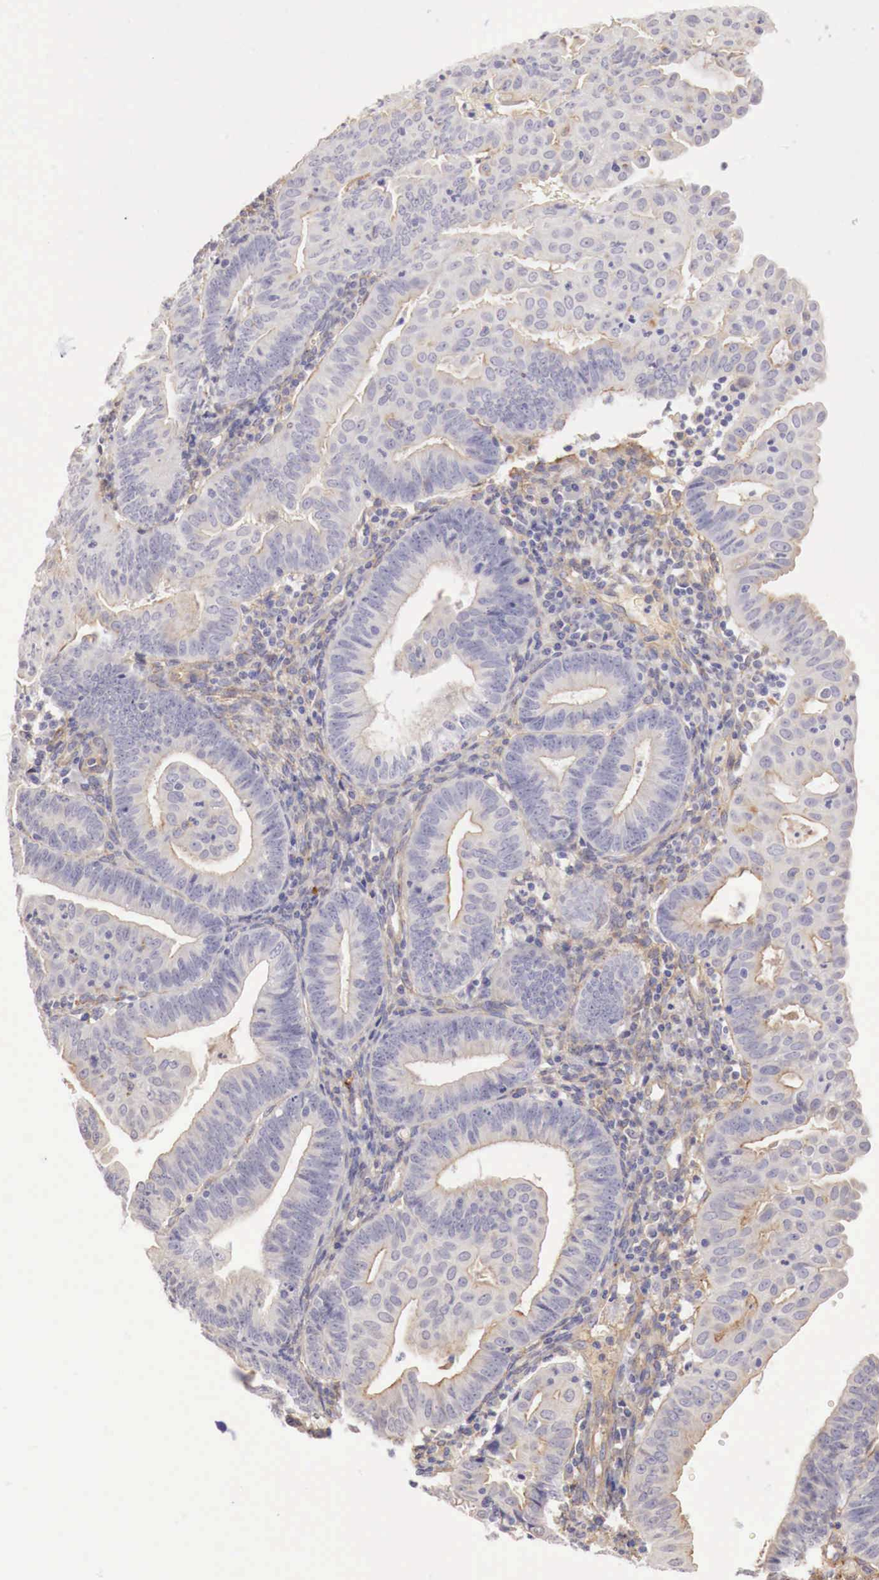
{"staining": {"intensity": "negative", "quantity": "none", "location": "none"}, "tissue": "endometrial cancer", "cell_type": "Tumor cells", "image_type": "cancer", "snomed": [{"axis": "morphology", "description": "Adenocarcinoma, NOS"}, {"axis": "topography", "description": "Endometrium"}], "caption": "Tumor cells are negative for brown protein staining in endometrial adenocarcinoma. Brightfield microscopy of IHC stained with DAB (brown) and hematoxylin (blue), captured at high magnification.", "gene": "KLHDC7B", "patient": {"sex": "female", "age": 60}}